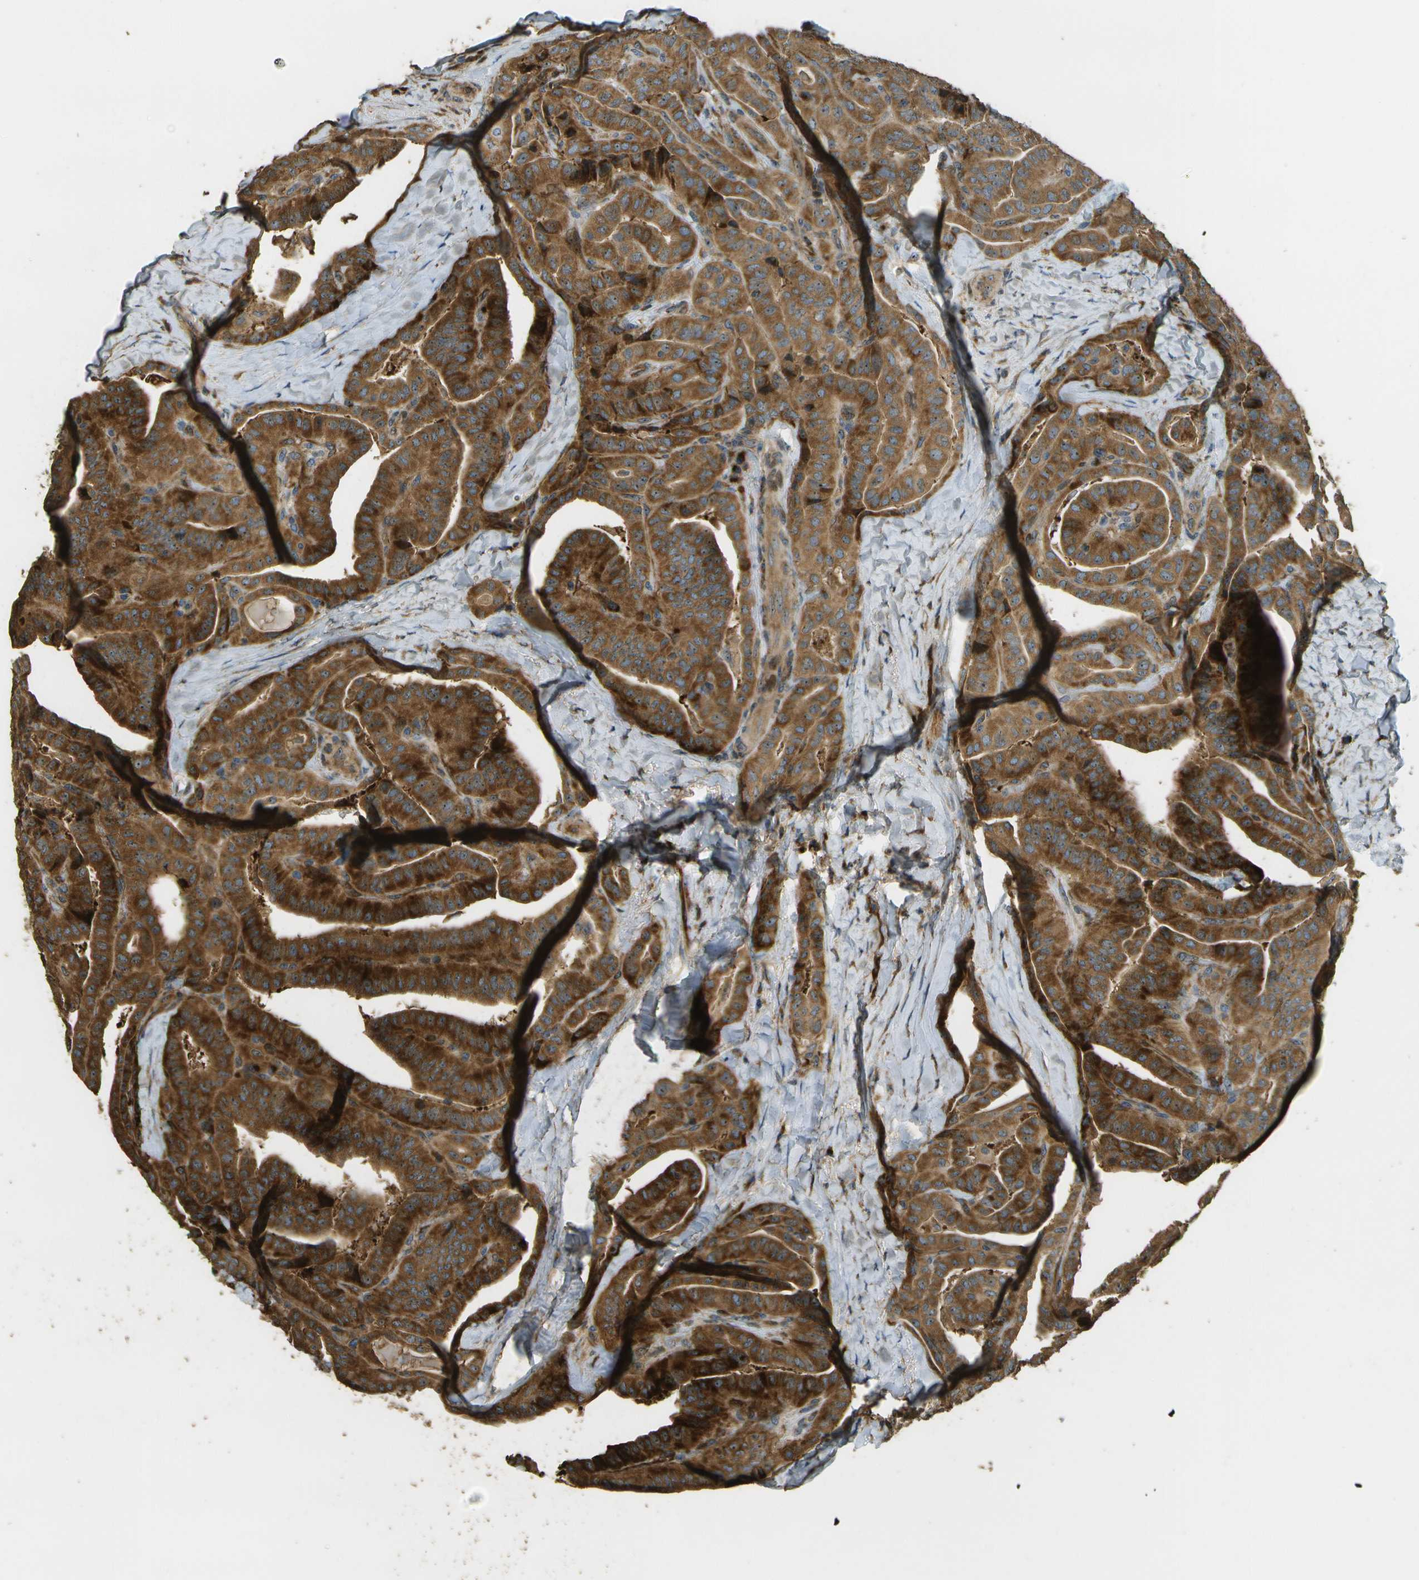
{"staining": {"intensity": "strong", "quantity": ">75%", "location": "cytoplasmic/membranous,nuclear"}, "tissue": "thyroid cancer", "cell_type": "Tumor cells", "image_type": "cancer", "snomed": [{"axis": "morphology", "description": "Papillary adenocarcinoma, NOS"}, {"axis": "topography", "description": "Thyroid gland"}], "caption": "Immunohistochemistry micrograph of thyroid cancer (papillary adenocarcinoma) stained for a protein (brown), which displays high levels of strong cytoplasmic/membranous and nuclear positivity in approximately >75% of tumor cells.", "gene": "LRP12", "patient": {"sex": "male", "age": 77}}